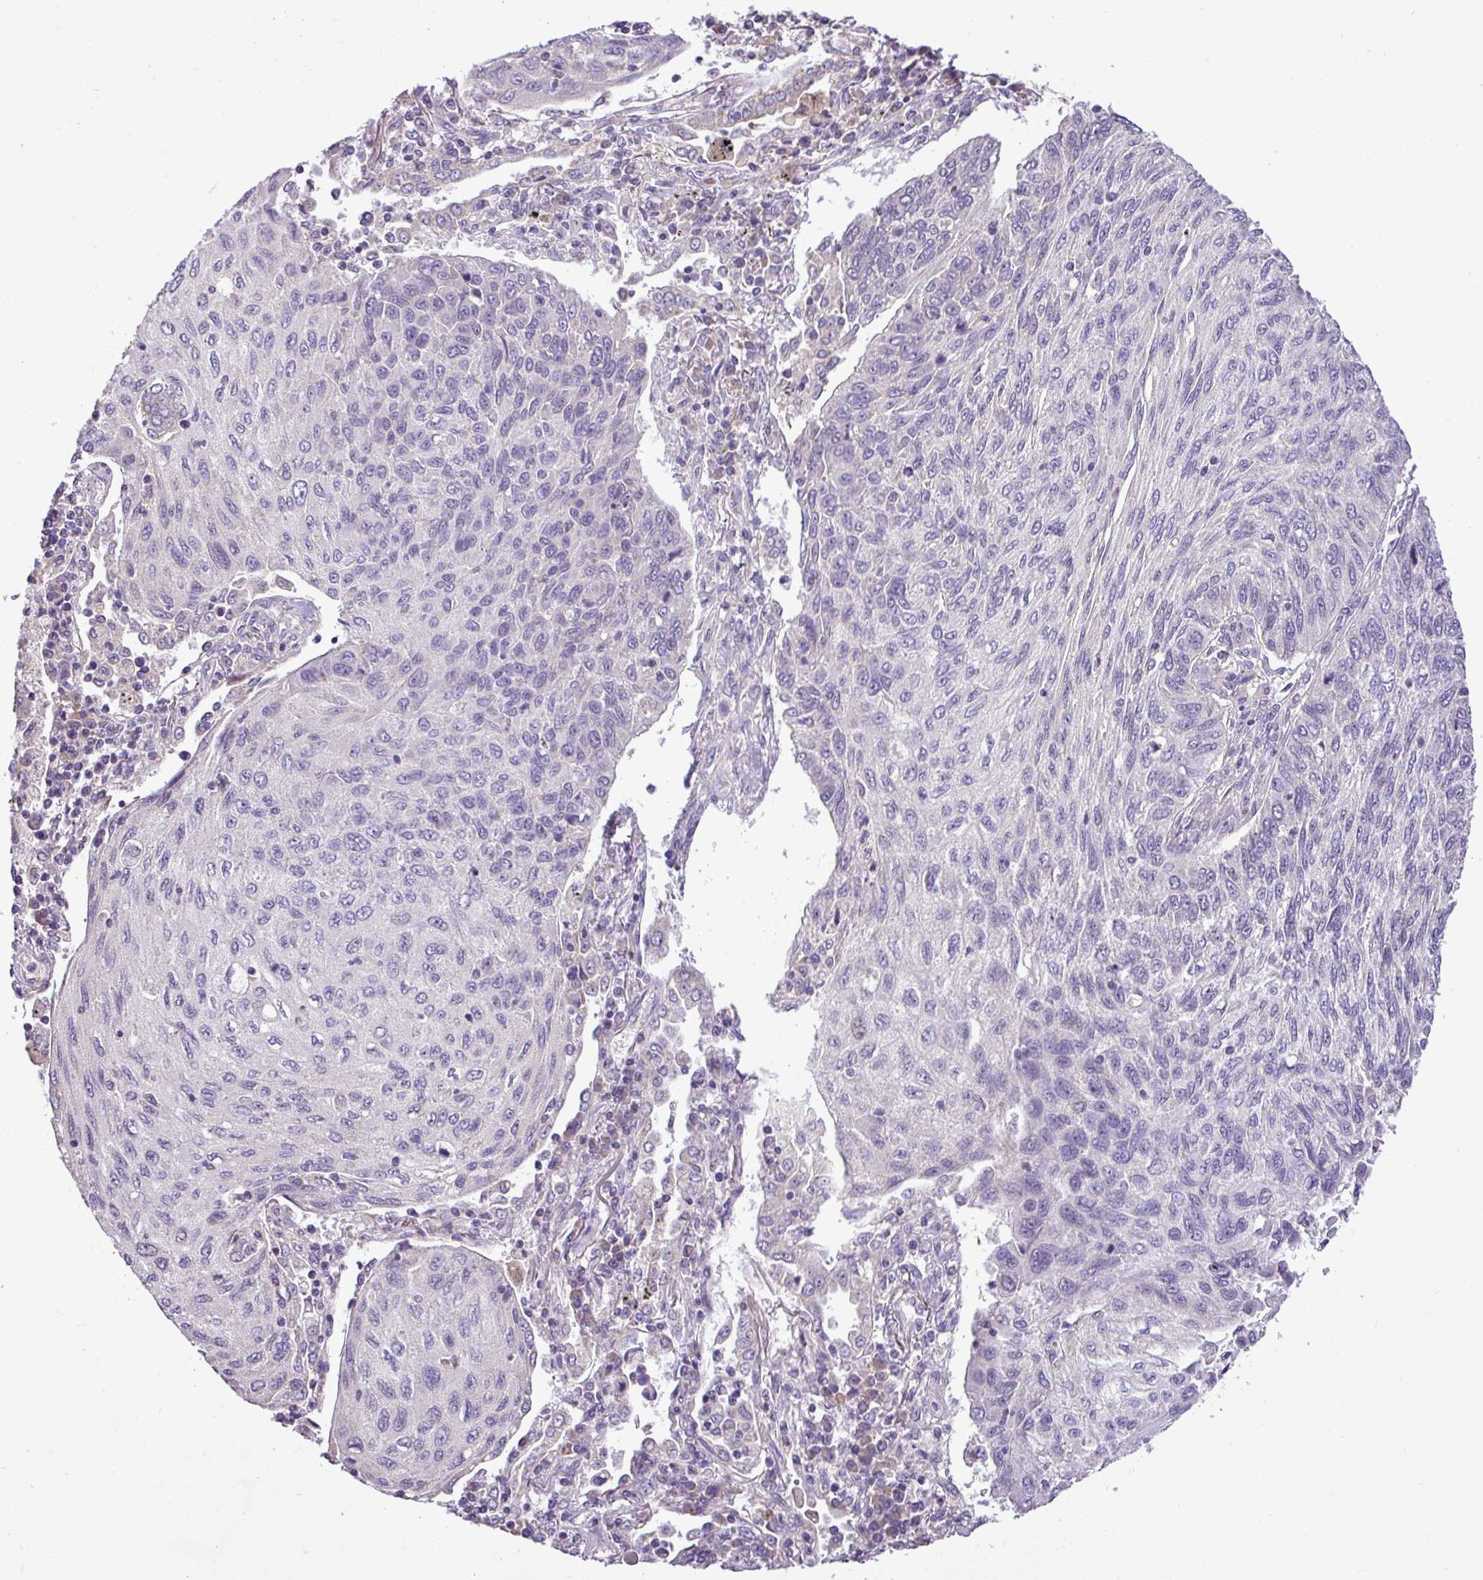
{"staining": {"intensity": "negative", "quantity": "none", "location": "none"}, "tissue": "lung cancer", "cell_type": "Tumor cells", "image_type": "cancer", "snomed": [{"axis": "morphology", "description": "Squamous cell carcinoma, NOS"}, {"axis": "topography", "description": "Lung"}], "caption": "The micrograph exhibits no significant positivity in tumor cells of squamous cell carcinoma (lung).", "gene": "FAM183A", "patient": {"sex": "female", "age": 66}}